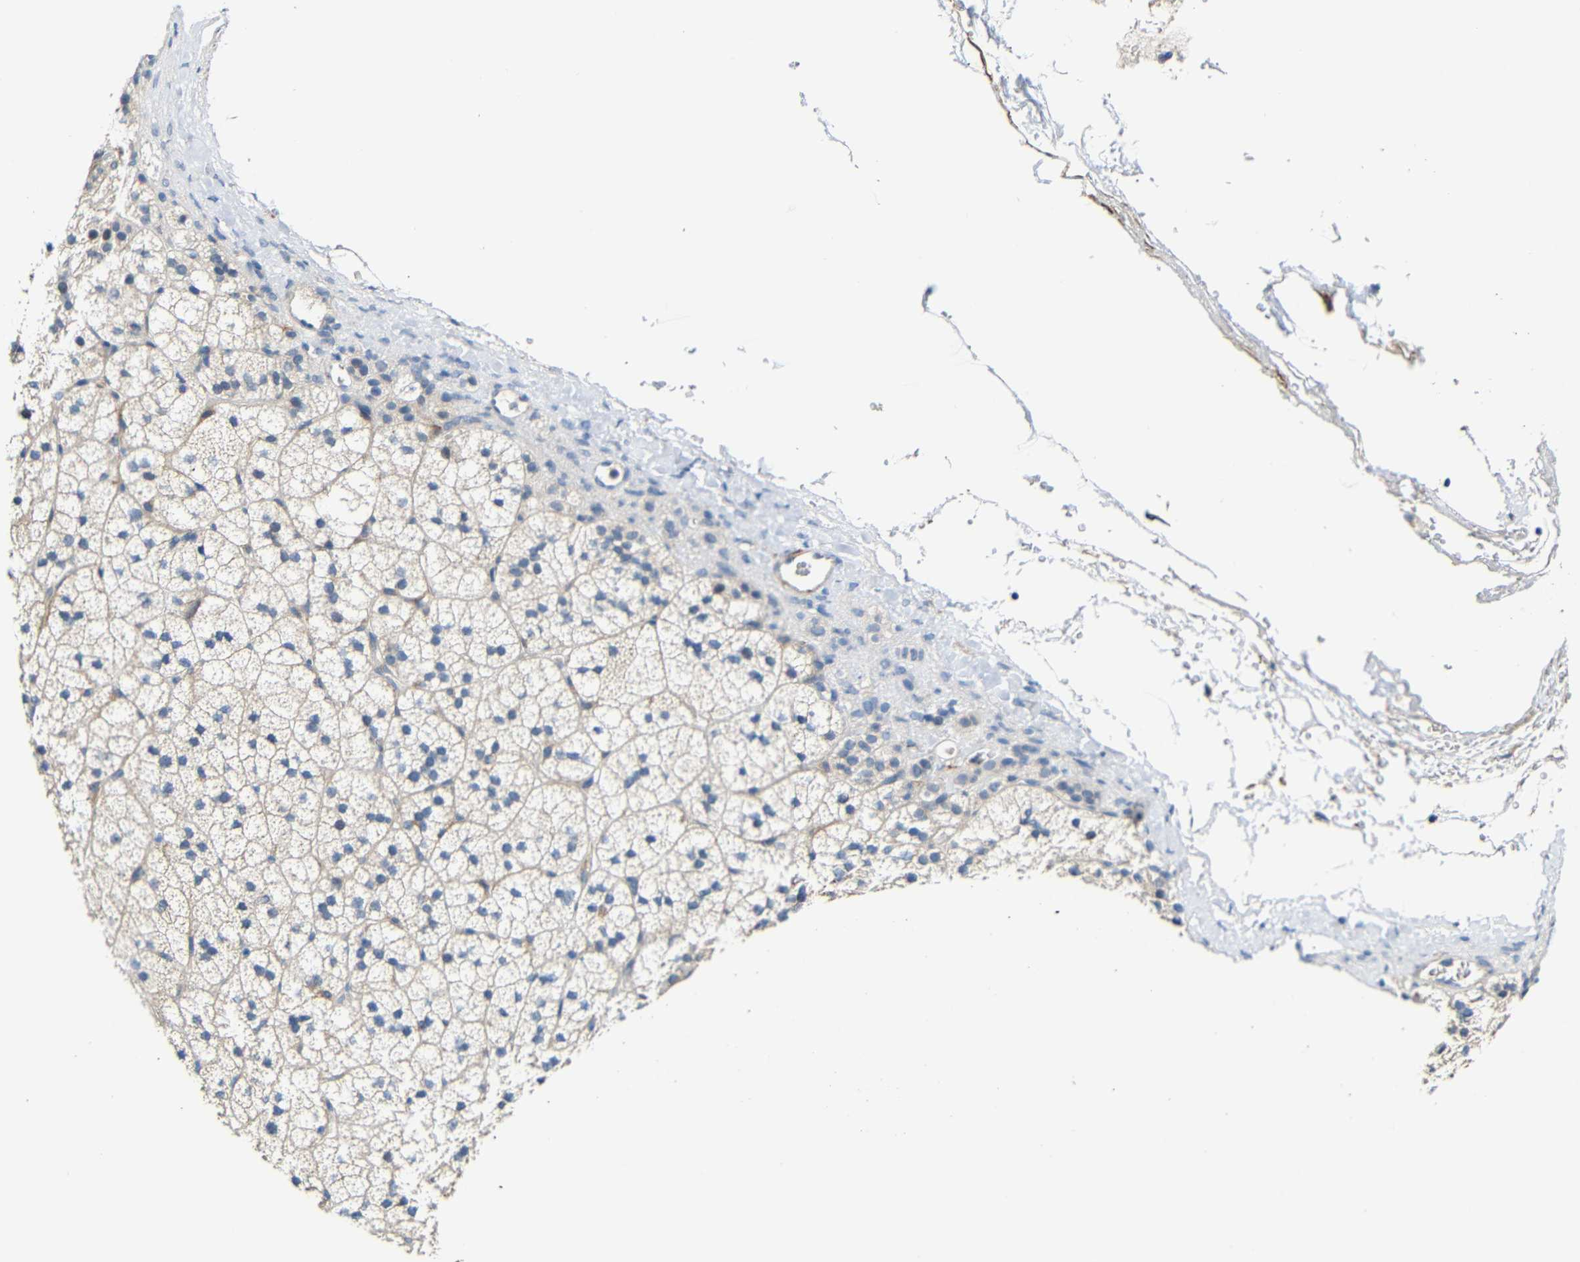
{"staining": {"intensity": "negative", "quantity": "none", "location": "none"}, "tissue": "adrenal gland", "cell_type": "Glandular cells", "image_type": "normal", "snomed": [{"axis": "morphology", "description": "Normal tissue, NOS"}, {"axis": "topography", "description": "Adrenal gland"}], "caption": "IHC of normal adrenal gland exhibits no staining in glandular cells.", "gene": "DCLK1", "patient": {"sex": "male", "age": 35}}